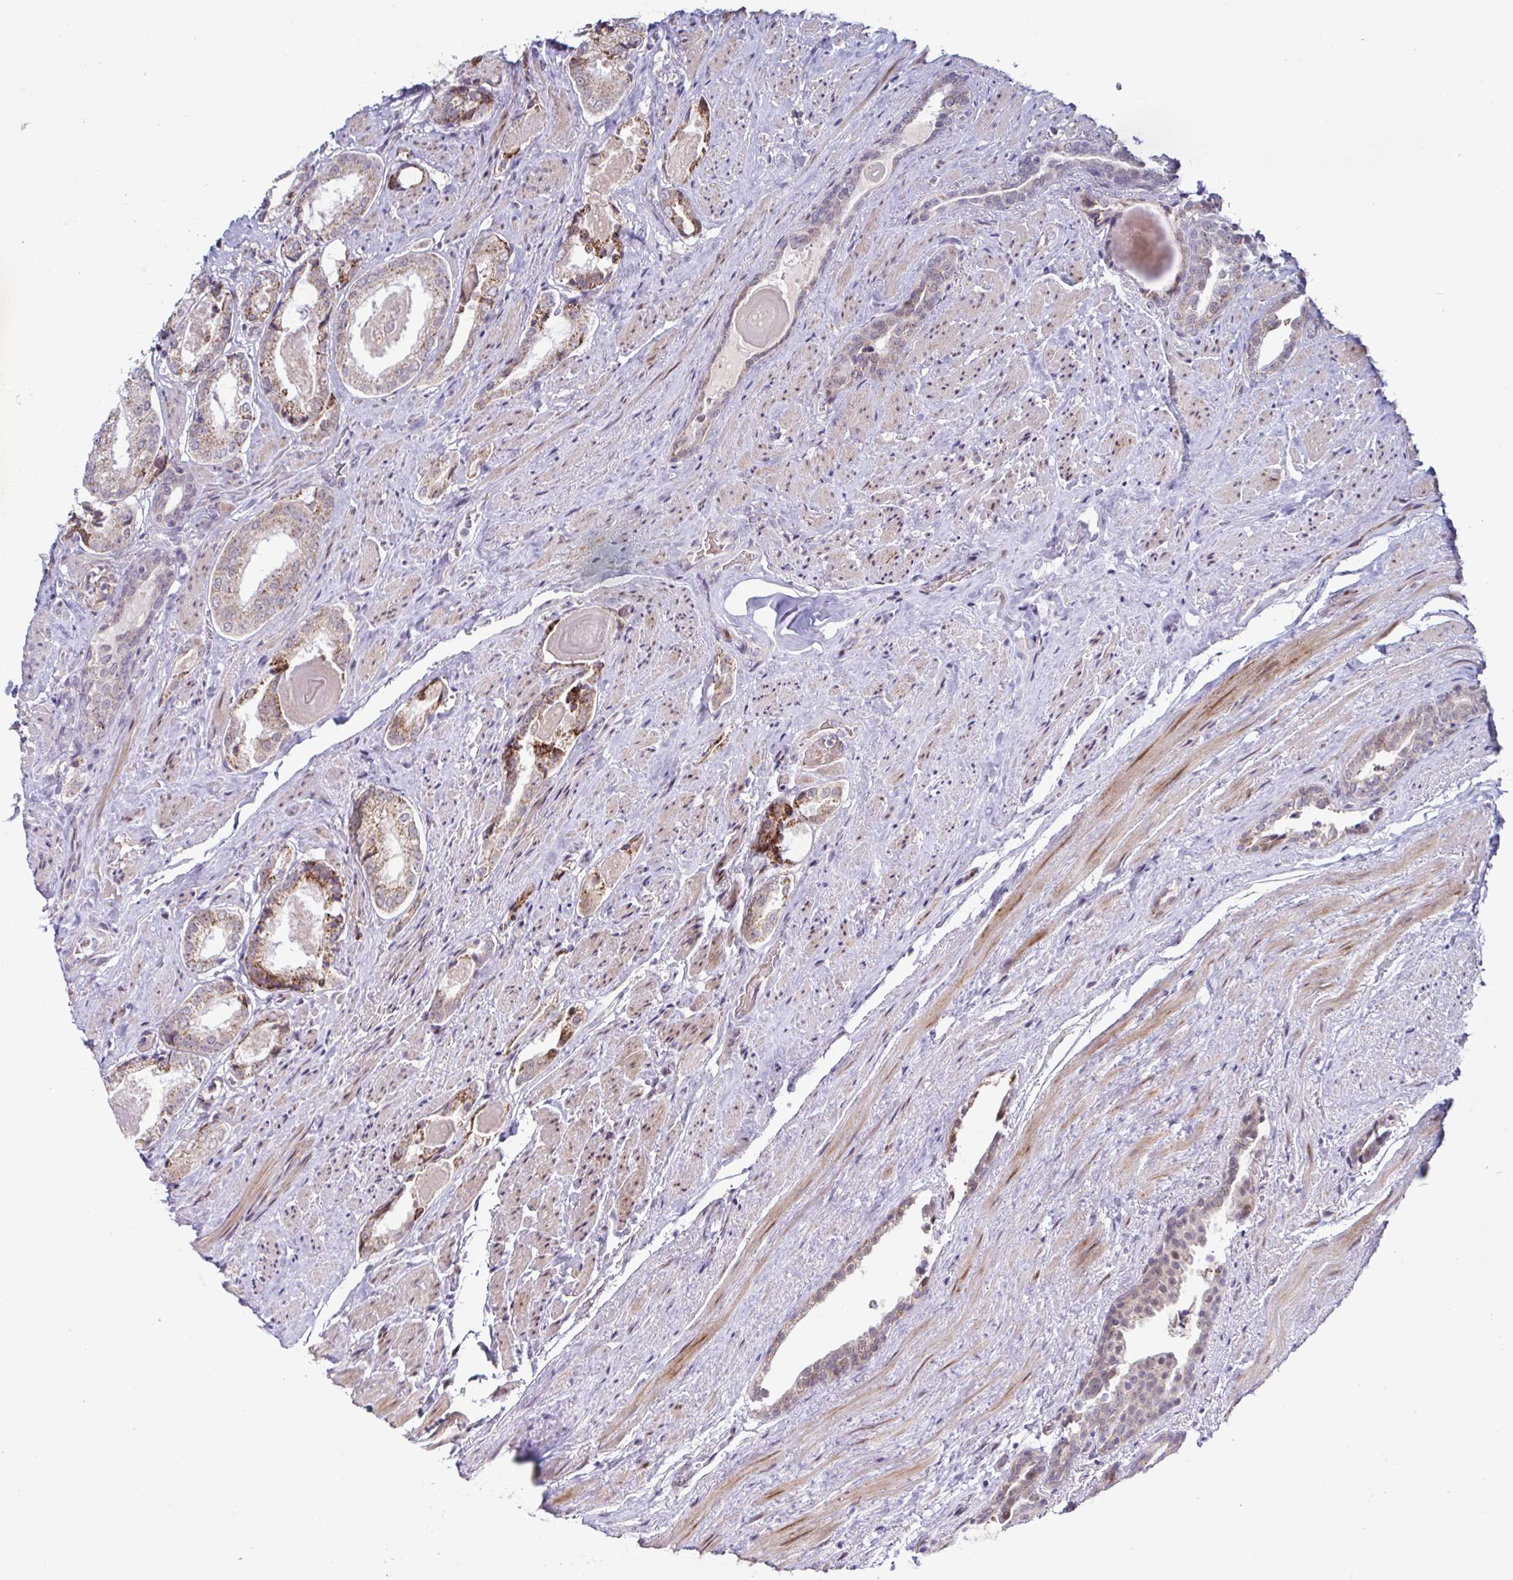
{"staining": {"intensity": "moderate", "quantity": ">75%", "location": "cytoplasmic/membranous"}, "tissue": "prostate cancer", "cell_type": "Tumor cells", "image_type": "cancer", "snomed": [{"axis": "morphology", "description": "Adenocarcinoma, High grade"}, {"axis": "topography", "description": "Prostate"}], "caption": "High-power microscopy captured an IHC photomicrograph of prostate cancer (adenocarcinoma (high-grade)), revealing moderate cytoplasmic/membranous expression in about >75% of tumor cells.", "gene": "DZIP1", "patient": {"sex": "male", "age": 65}}